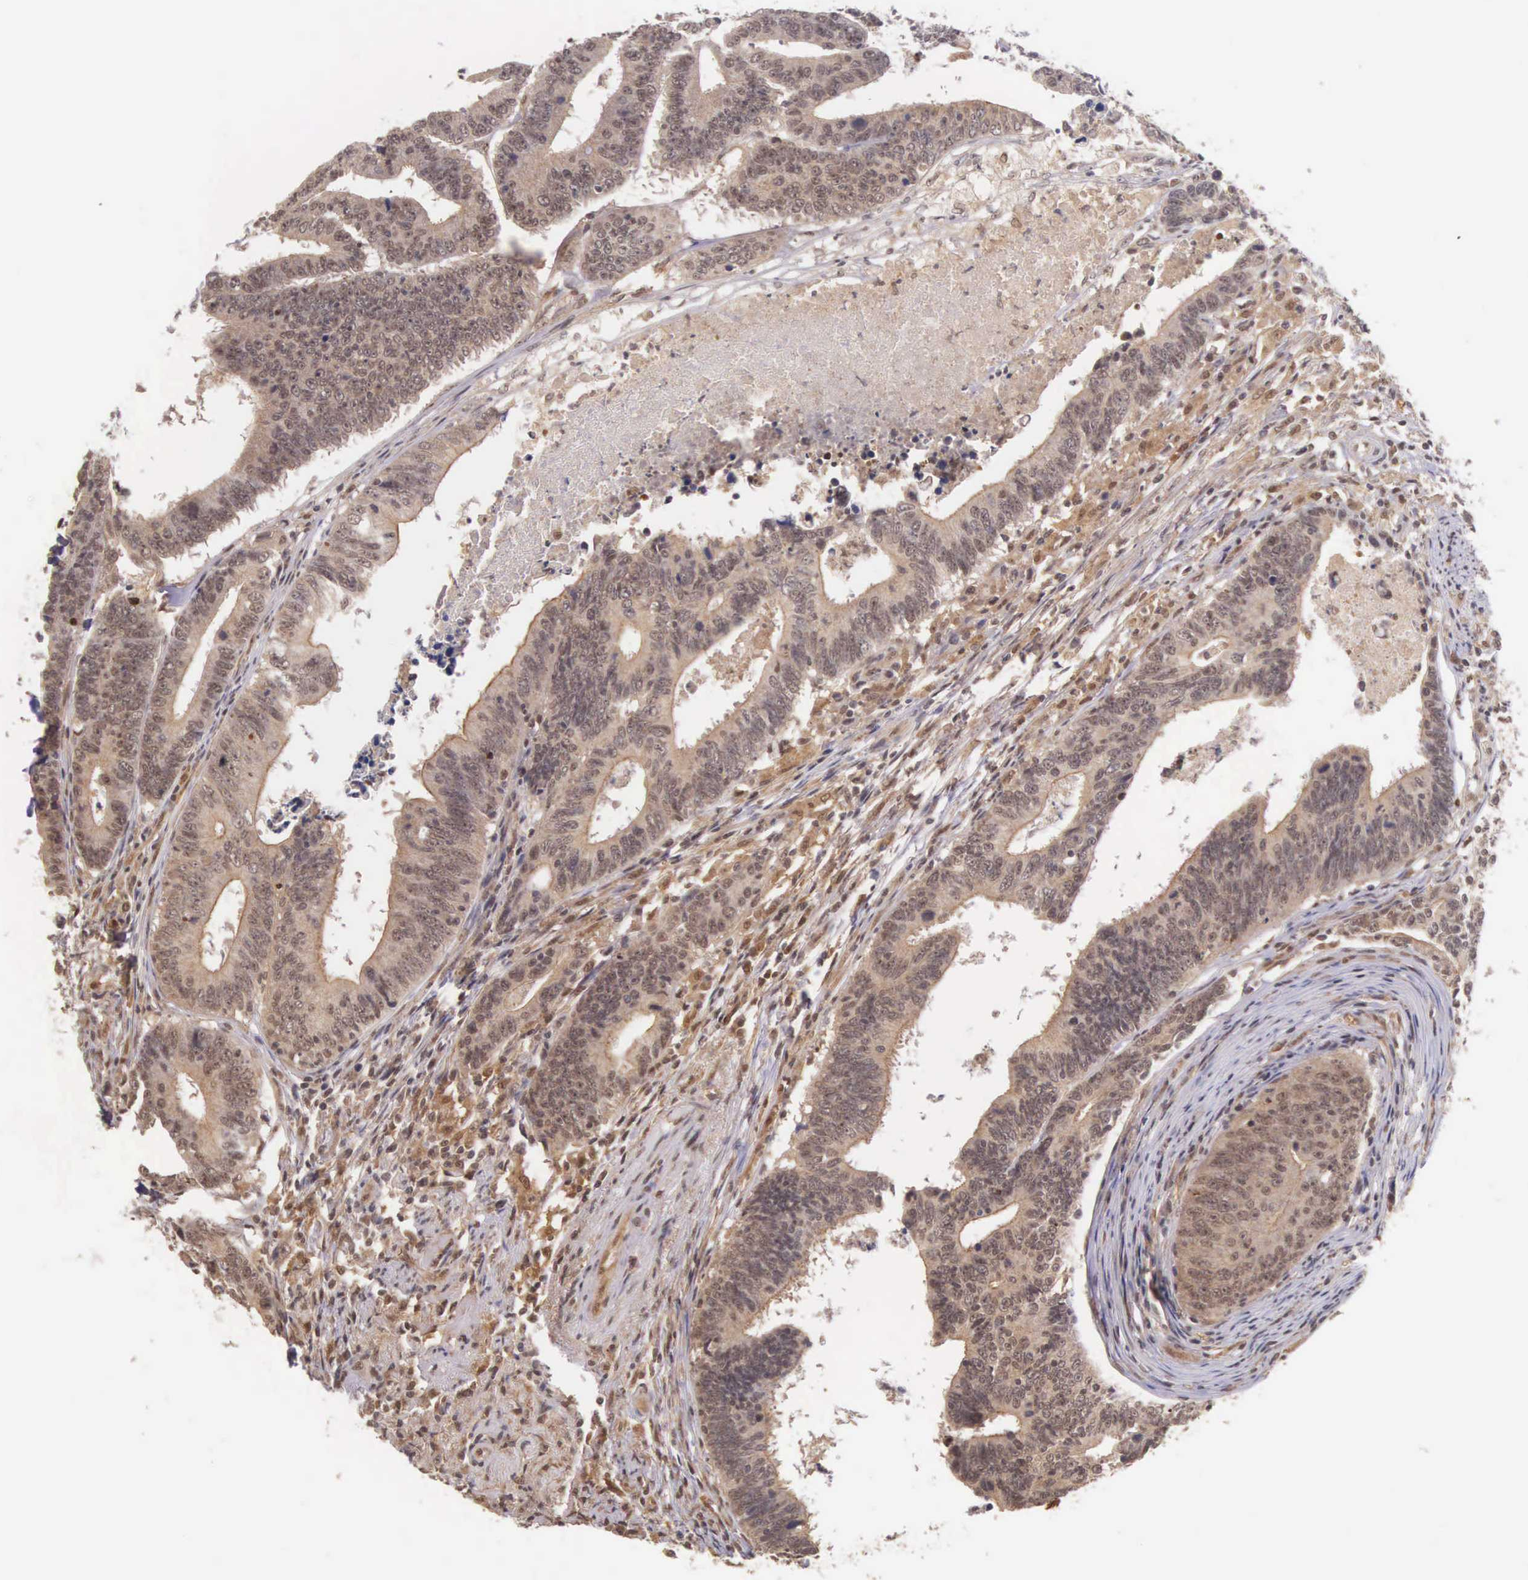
{"staining": {"intensity": "moderate", "quantity": ">75%", "location": "cytoplasmic/membranous"}, "tissue": "colorectal cancer", "cell_type": "Tumor cells", "image_type": "cancer", "snomed": [{"axis": "morphology", "description": "Adenocarcinoma, NOS"}, {"axis": "topography", "description": "Colon"}], "caption": "IHC (DAB) staining of colorectal adenocarcinoma displays moderate cytoplasmic/membranous protein positivity in approximately >75% of tumor cells.", "gene": "VASH1", "patient": {"sex": "female", "age": 78}}